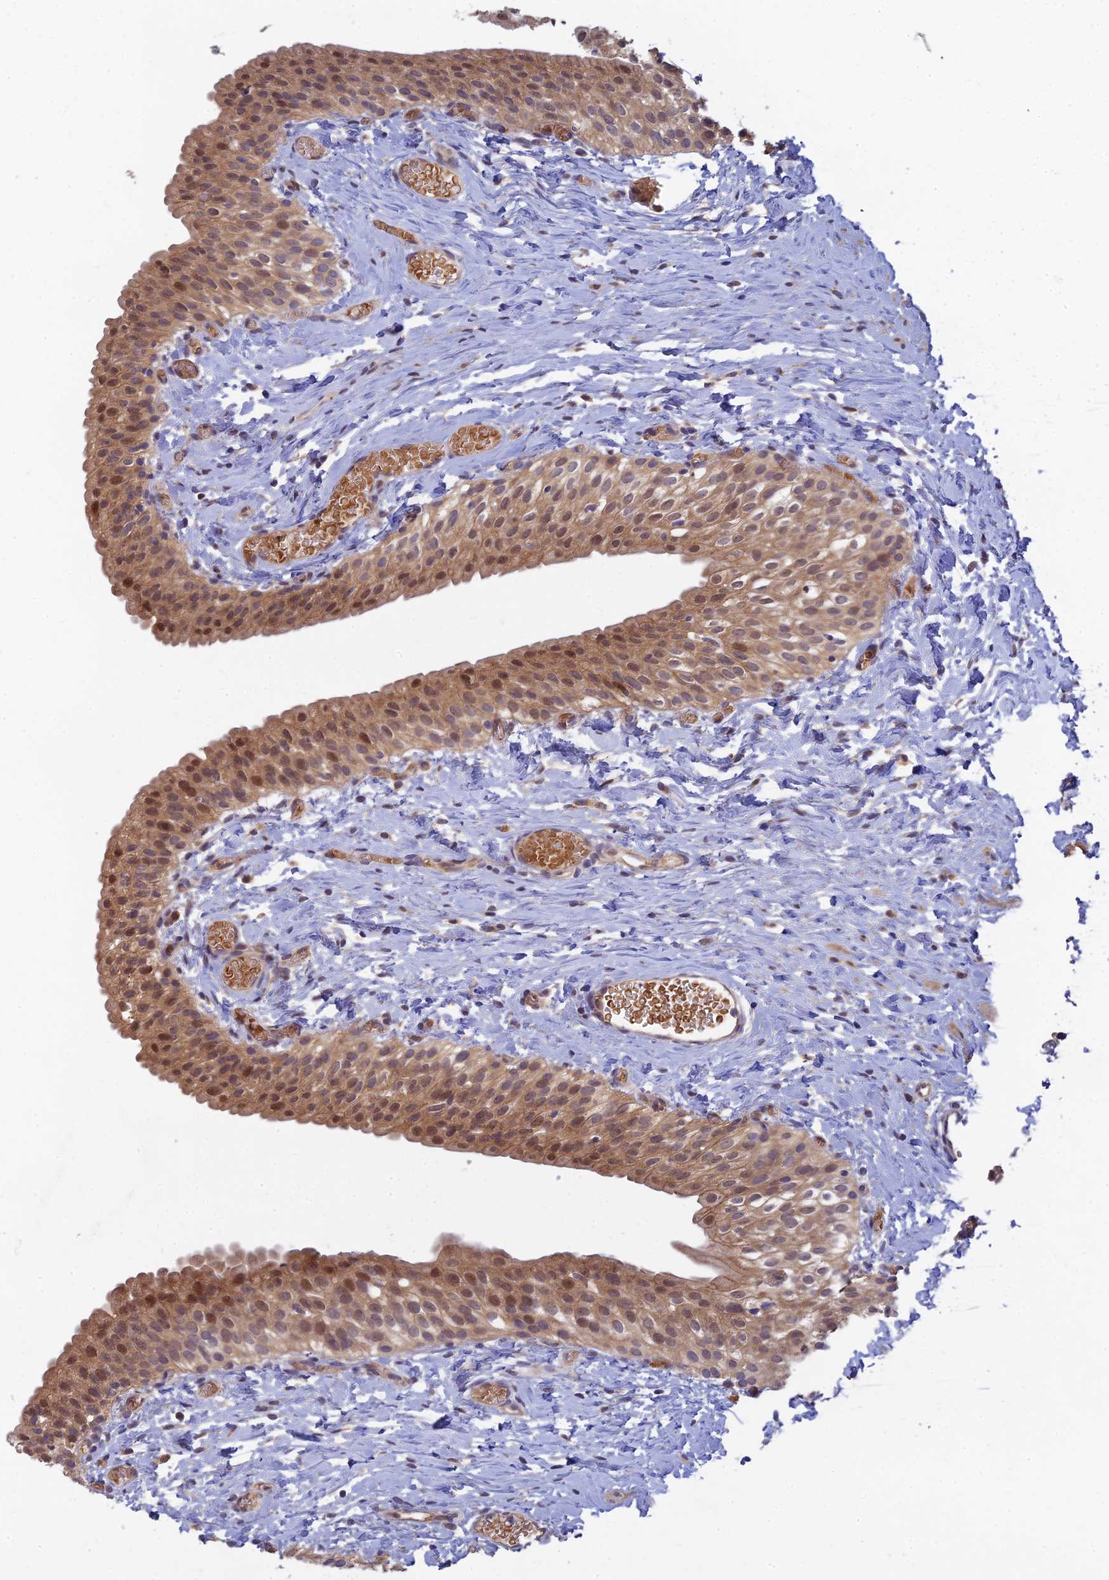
{"staining": {"intensity": "moderate", "quantity": ">75%", "location": "cytoplasmic/membranous,nuclear"}, "tissue": "urinary bladder", "cell_type": "Urothelial cells", "image_type": "normal", "snomed": [{"axis": "morphology", "description": "Normal tissue, NOS"}, {"axis": "topography", "description": "Urinary bladder"}], "caption": "Immunohistochemistry (IHC) (DAB) staining of benign human urinary bladder exhibits moderate cytoplasmic/membranous,nuclear protein expression in approximately >75% of urothelial cells. (Brightfield microscopy of DAB IHC at high magnification).", "gene": "FAM151B", "patient": {"sex": "male", "age": 1}}